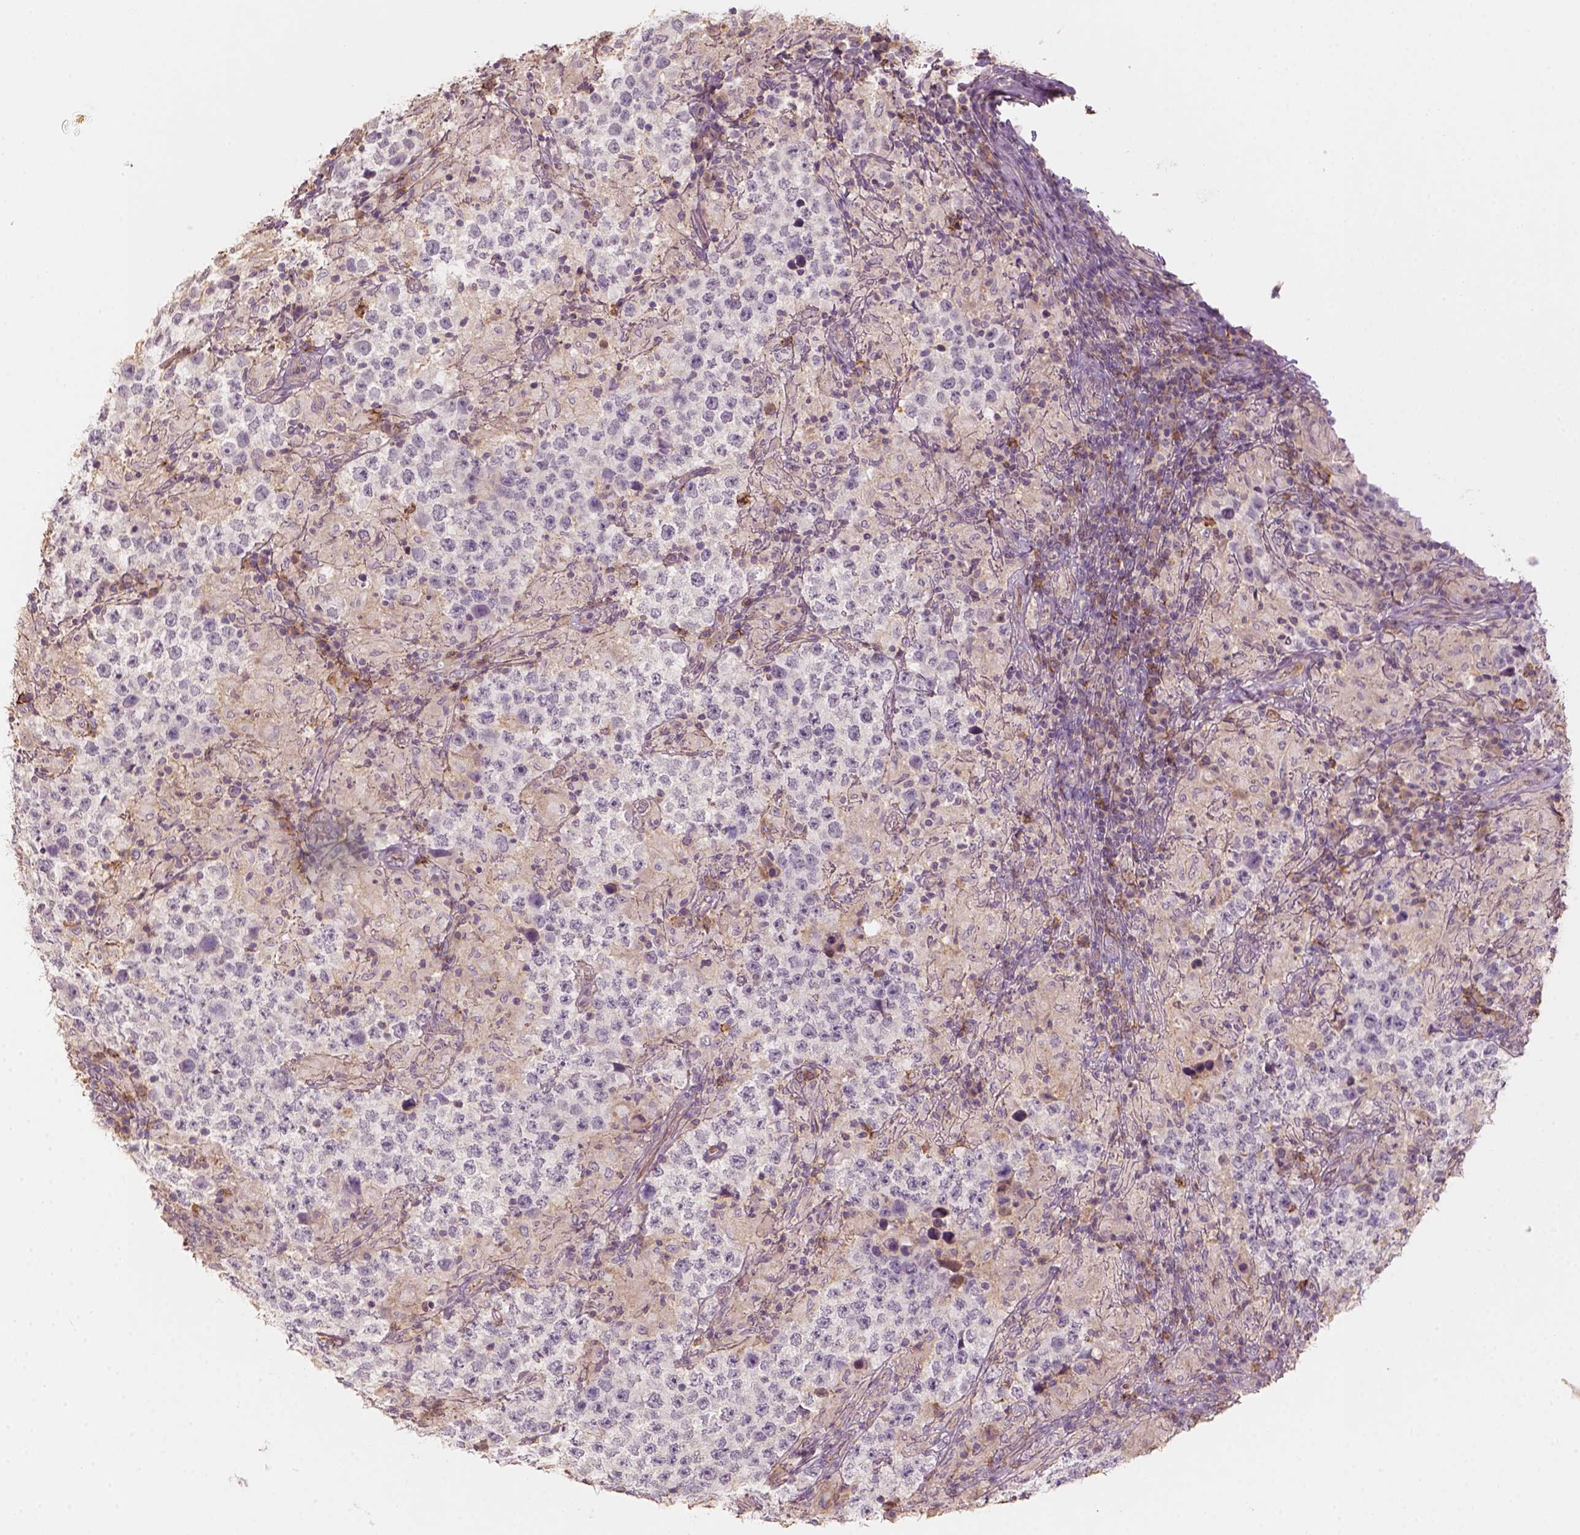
{"staining": {"intensity": "negative", "quantity": "none", "location": "none"}, "tissue": "testis cancer", "cell_type": "Tumor cells", "image_type": "cancer", "snomed": [{"axis": "morphology", "description": "Seminoma, NOS"}, {"axis": "morphology", "description": "Carcinoma, Embryonal, NOS"}, {"axis": "topography", "description": "Testis"}], "caption": "Tumor cells show no significant protein expression in seminoma (testis). The staining was performed using DAB (3,3'-diaminobenzidine) to visualize the protein expression in brown, while the nuclei were stained in blue with hematoxylin (Magnification: 20x).", "gene": "AQP9", "patient": {"sex": "male", "age": 41}}